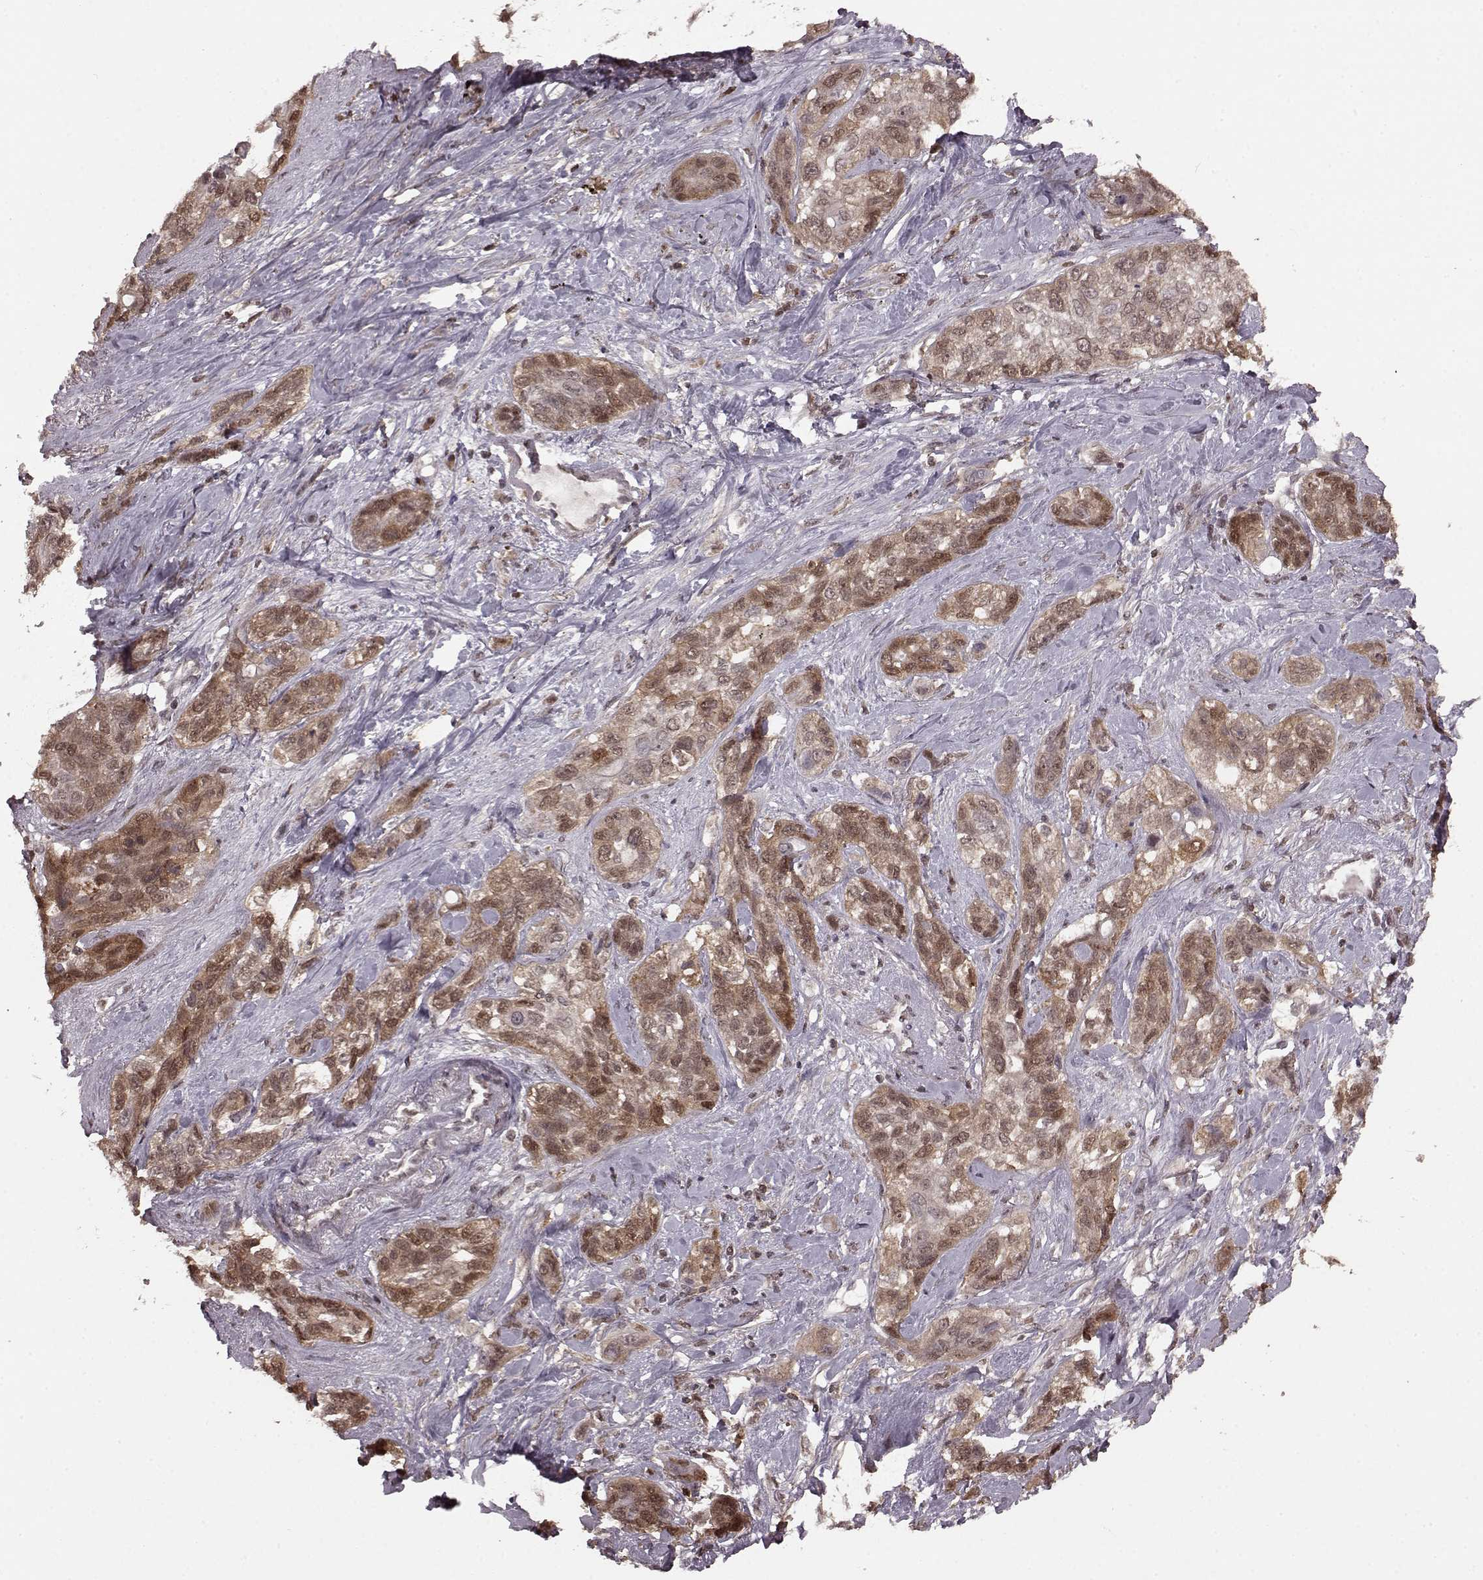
{"staining": {"intensity": "moderate", "quantity": "25%-75%", "location": "cytoplasmic/membranous,nuclear"}, "tissue": "lung cancer", "cell_type": "Tumor cells", "image_type": "cancer", "snomed": [{"axis": "morphology", "description": "Squamous cell carcinoma, NOS"}, {"axis": "topography", "description": "Lung"}], "caption": "Lung cancer (squamous cell carcinoma) stained with DAB immunohistochemistry shows medium levels of moderate cytoplasmic/membranous and nuclear staining in about 25%-75% of tumor cells.", "gene": "GSS", "patient": {"sex": "female", "age": 70}}